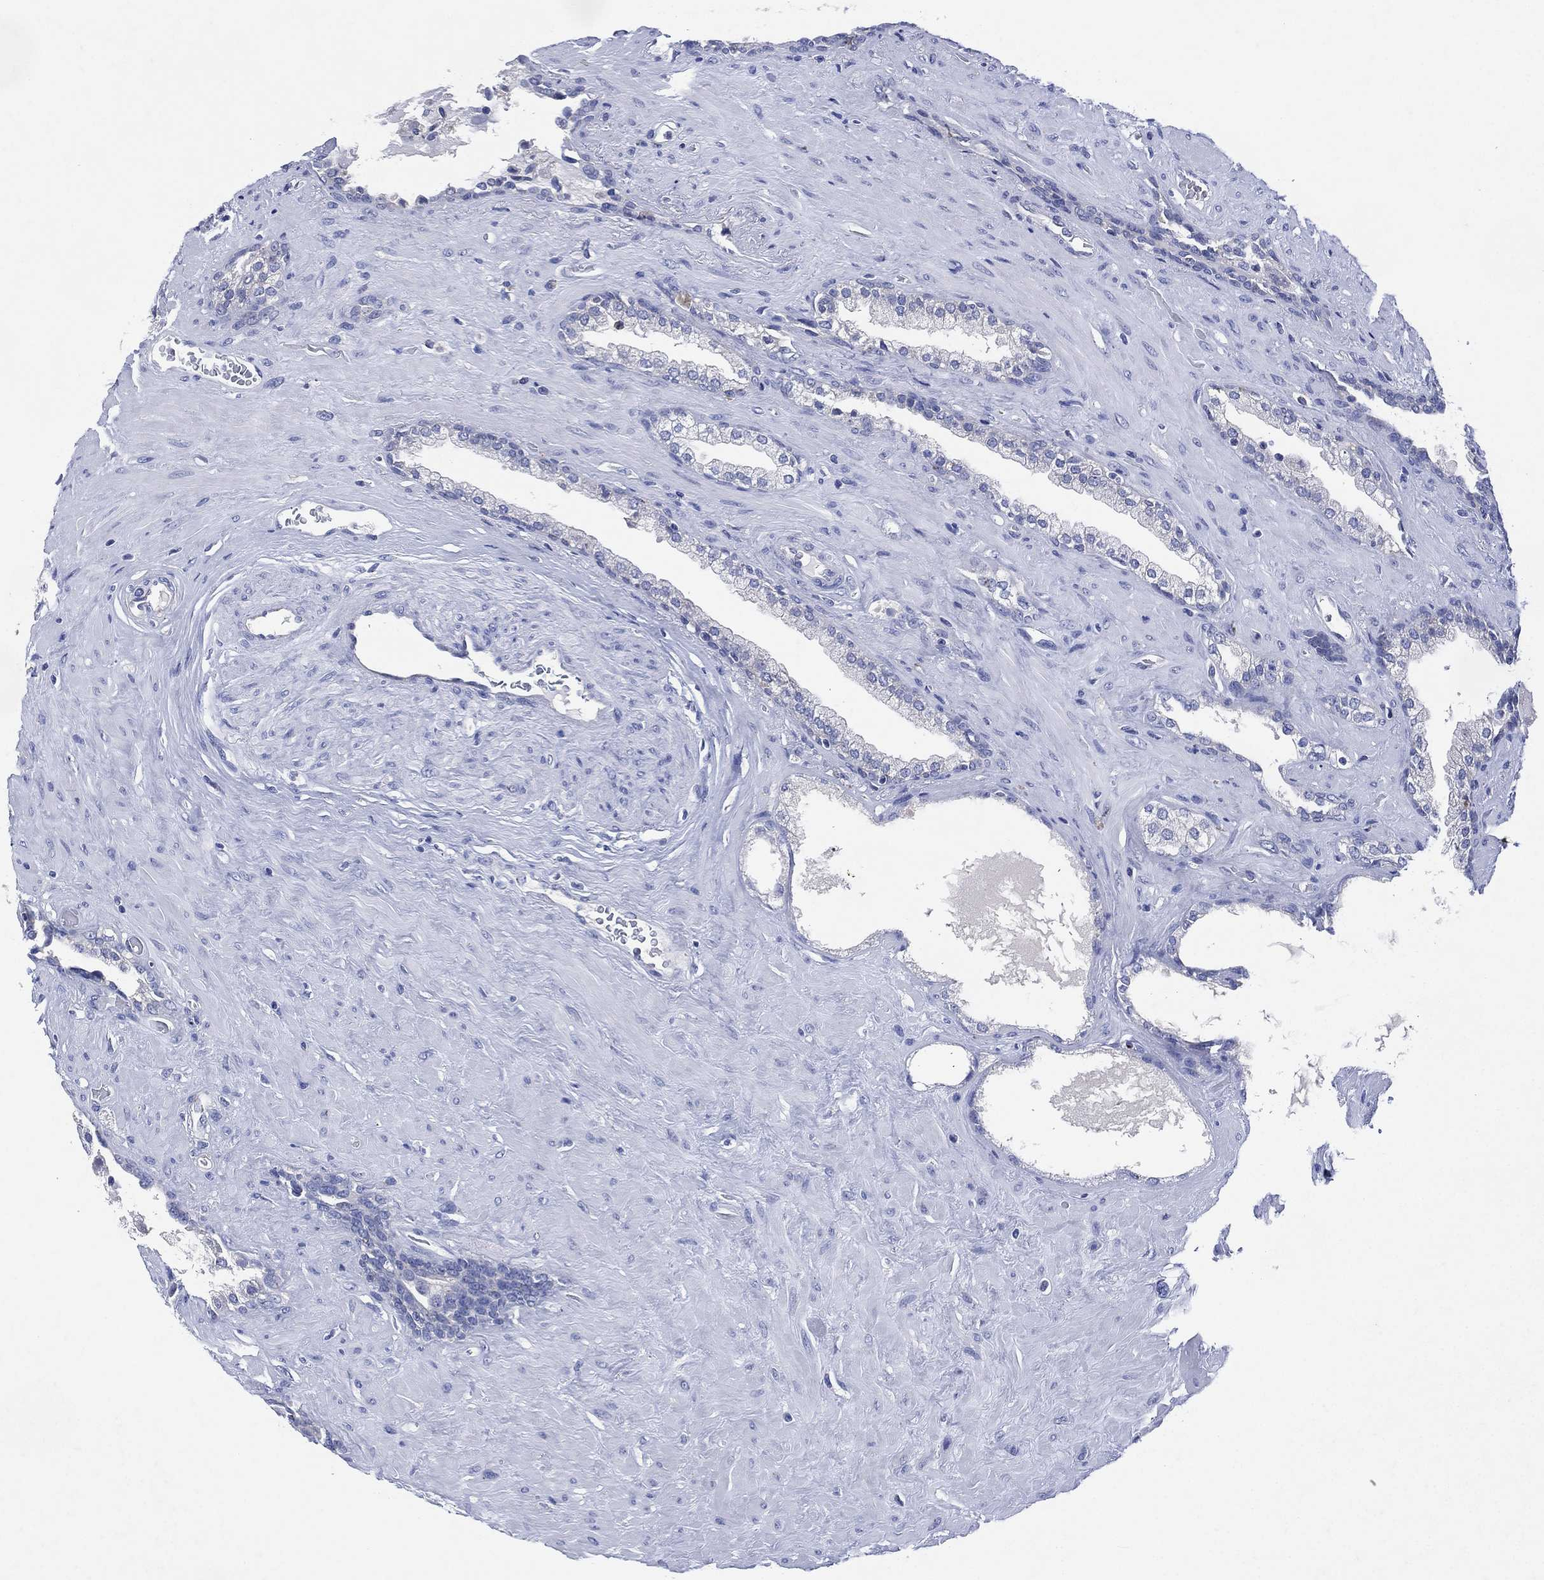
{"staining": {"intensity": "negative", "quantity": "none", "location": "none"}, "tissue": "prostate", "cell_type": "Glandular cells", "image_type": "normal", "snomed": [{"axis": "morphology", "description": "Normal tissue, NOS"}, {"axis": "topography", "description": "Prostate"}], "caption": "This is a micrograph of immunohistochemistry (IHC) staining of normal prostate, which shows no expression in glandular cells.", "gene": "CHRNA3", "patient": {"sex": "male", "age": 63}}